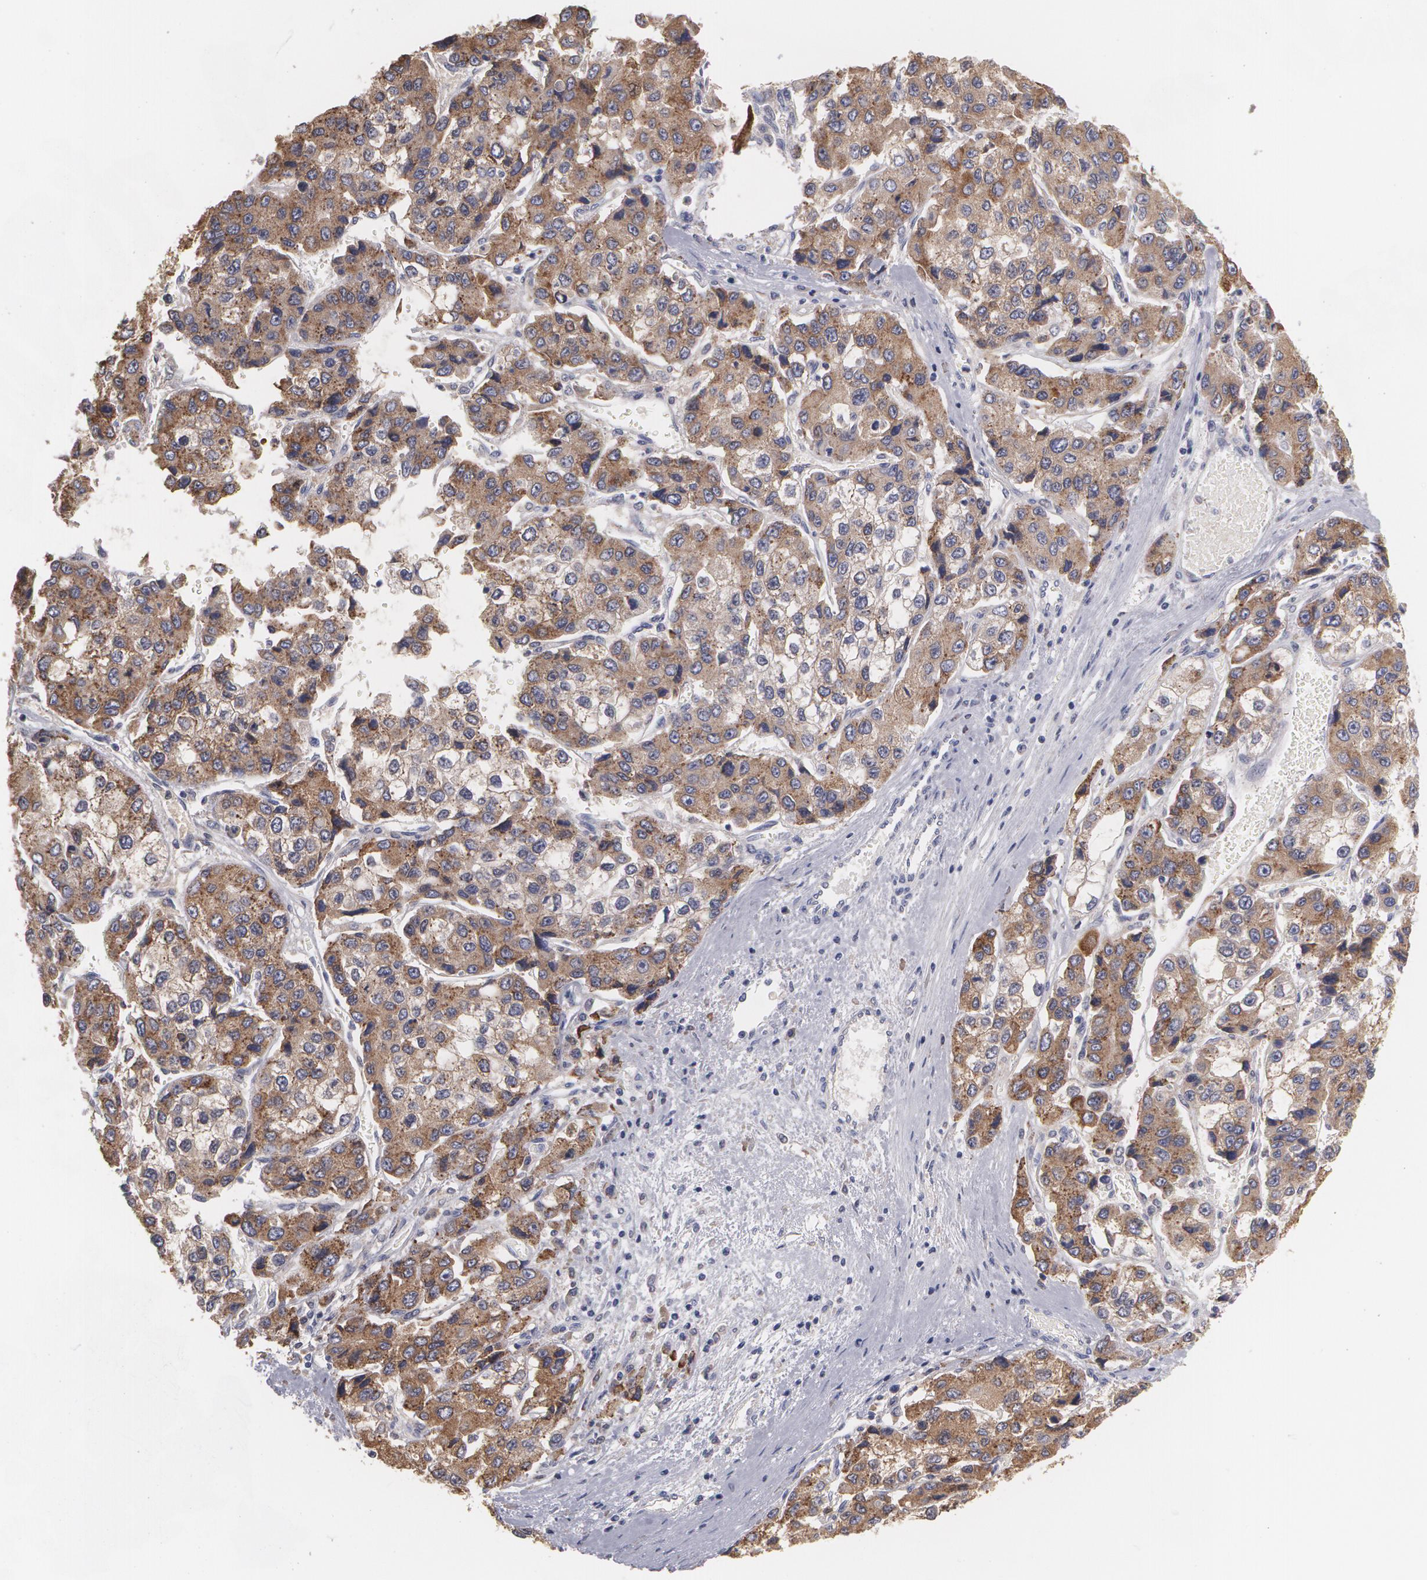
{"staining": {"intensity": "moderate", "quantity": "25%-75%", "location": "cytoplasmic/membranous"}, "tissue": "liver cancer", "cell_type": "Tumor cells", "image_type": "cancer", "snomed": [{"axis": "morphology", "description": "Carcinoma, Hepatocellular, NOS"}, {"axis": "topography", "description": "Liver"}], "caption": "Liver cancer (hepatocellular carcinoma) stained with immunohistochemistry displays moderate cytoplasmic/membranous staining in about 25%-75% of tumor cells.", "gene": "MTHFD1", "patient": {"sex": "female", "age": 66}}